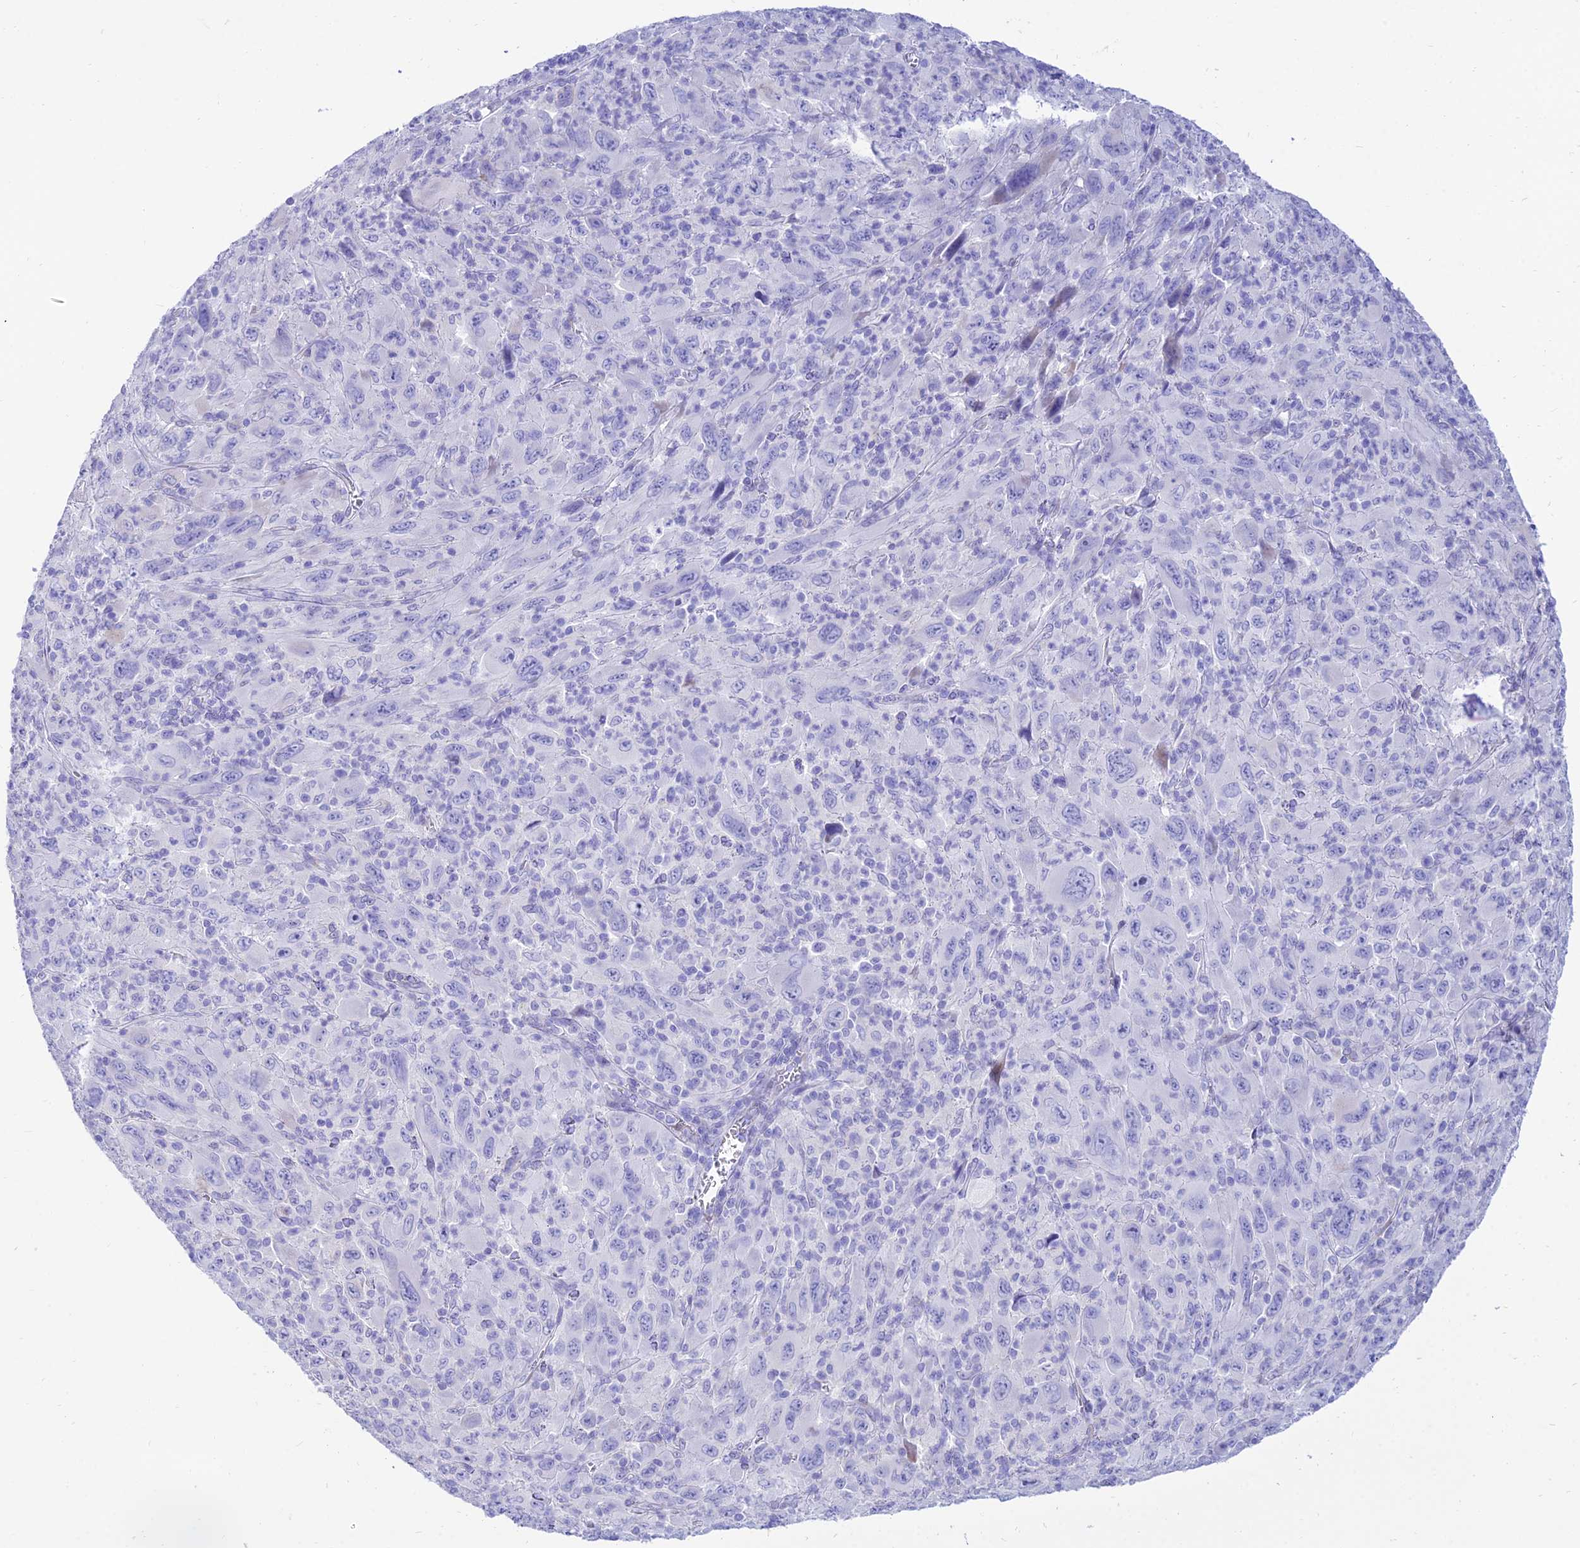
{"staining": {"intensity": "negative", "quantity": "none", "location": "none"}, "tissue": "melanoma", "cell_type": "Tumor cells", "image_type": "cancer", "snomed": [{"axis": "morphology", "description": "Malignant melanoma, Metastatic site"}, {"axis": "topography", "description": "Skin"}], "caption": "Immunohistochemistry image of neoplastic tissue: malignant melanoma (metastatic site) stained with DAB exhibits no significant protein positivity in tumor cells. (Stains: DAB immunohistochemistry (IHC) with hematoxylin counter stain, Microscopy: brightfield microscopy at high magnification).", "gene": "TAC3", "patient": {"sex": "female", "age": 56}}